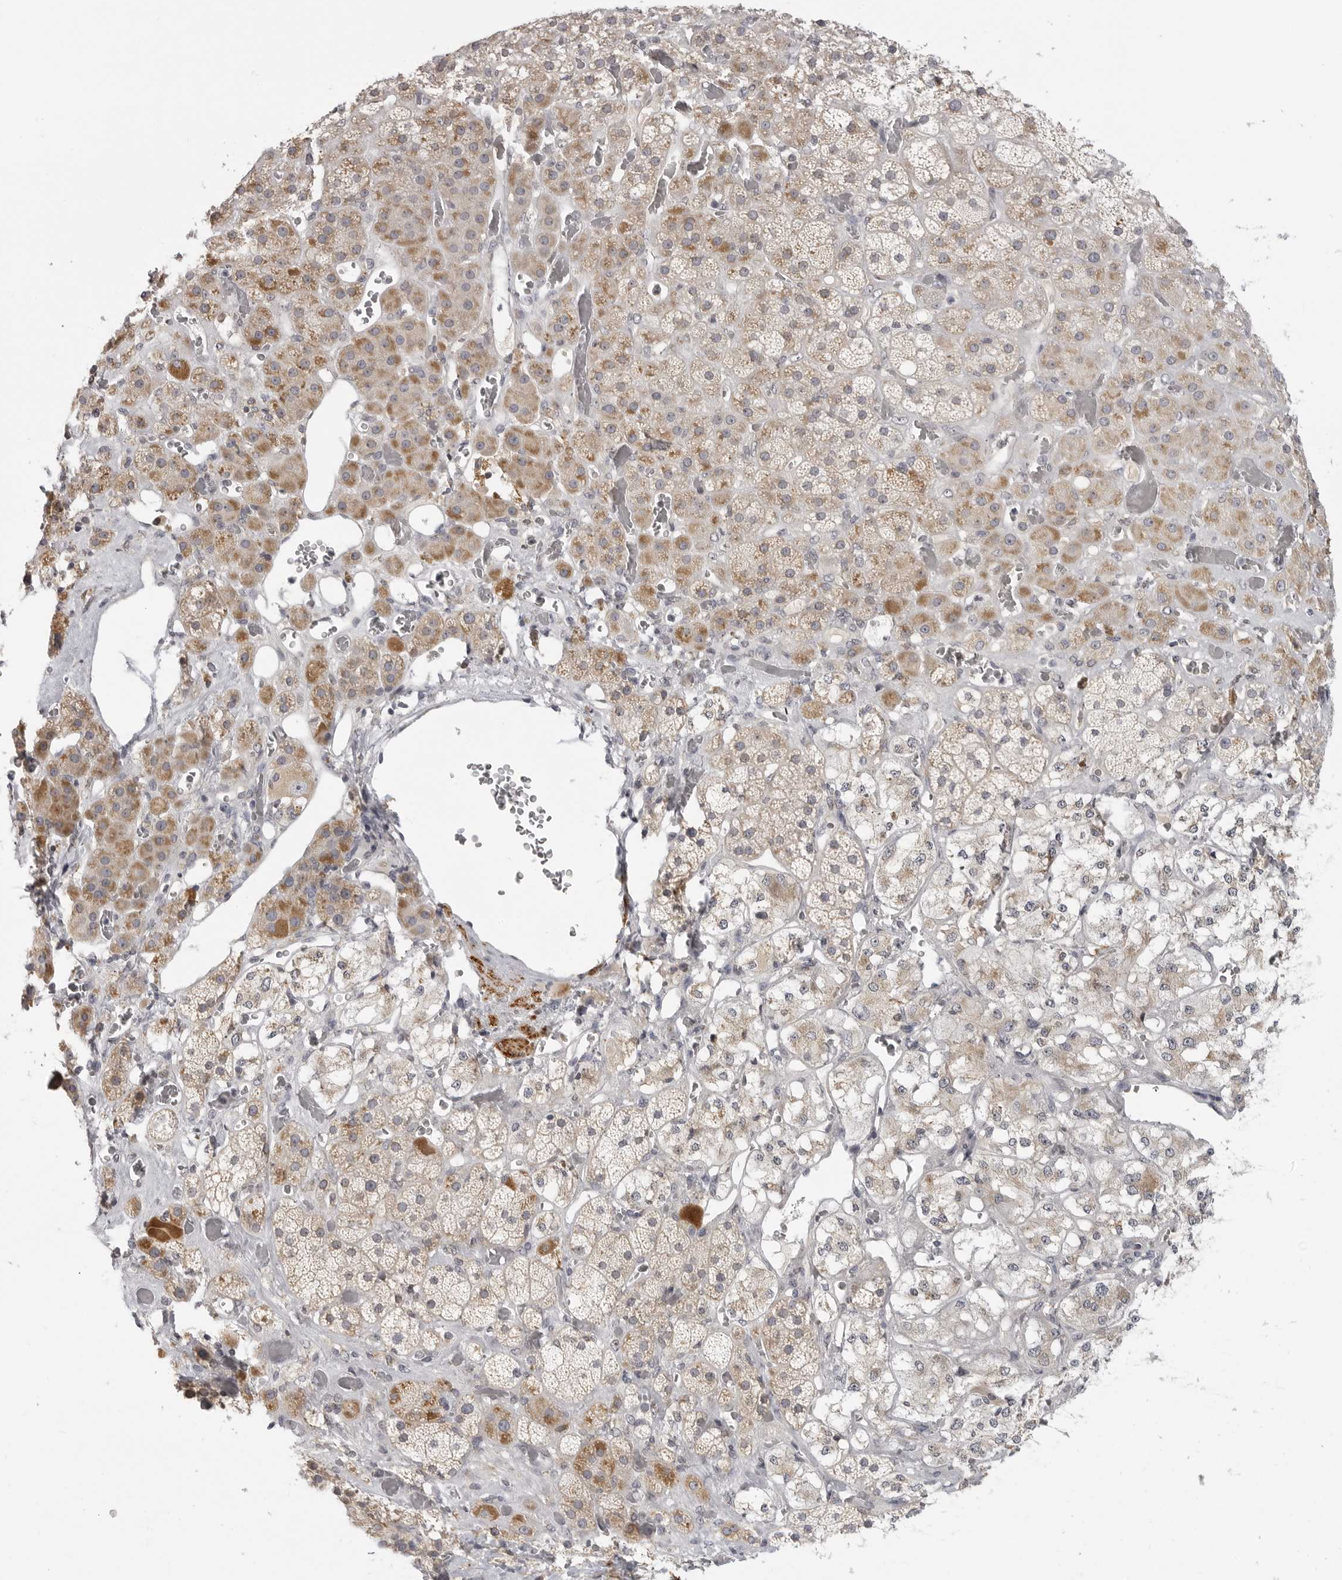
{"staining": {"intensity": "moderate", "quantity": "25%-75%", "location": "cytoplasmic/membranous"}, "tissue": "adrenal gland", "cell_type": "Glandular cells", "image_type": "normal", "snomed": [{"axis": "morphology", "description": "Normal tissue, NOS"}, {"axis": "topography", "description": "Adrenal gland"}], "caption": "About 25%-75% of glandular cells in unremarkable human adrenal gland reveal moderate cytoplasmic/membranous protein positivity as visualized by brown immunohistochemical staining.", "gene": "MAP7D1", "patient": {"sex": "male", "age": 57}}